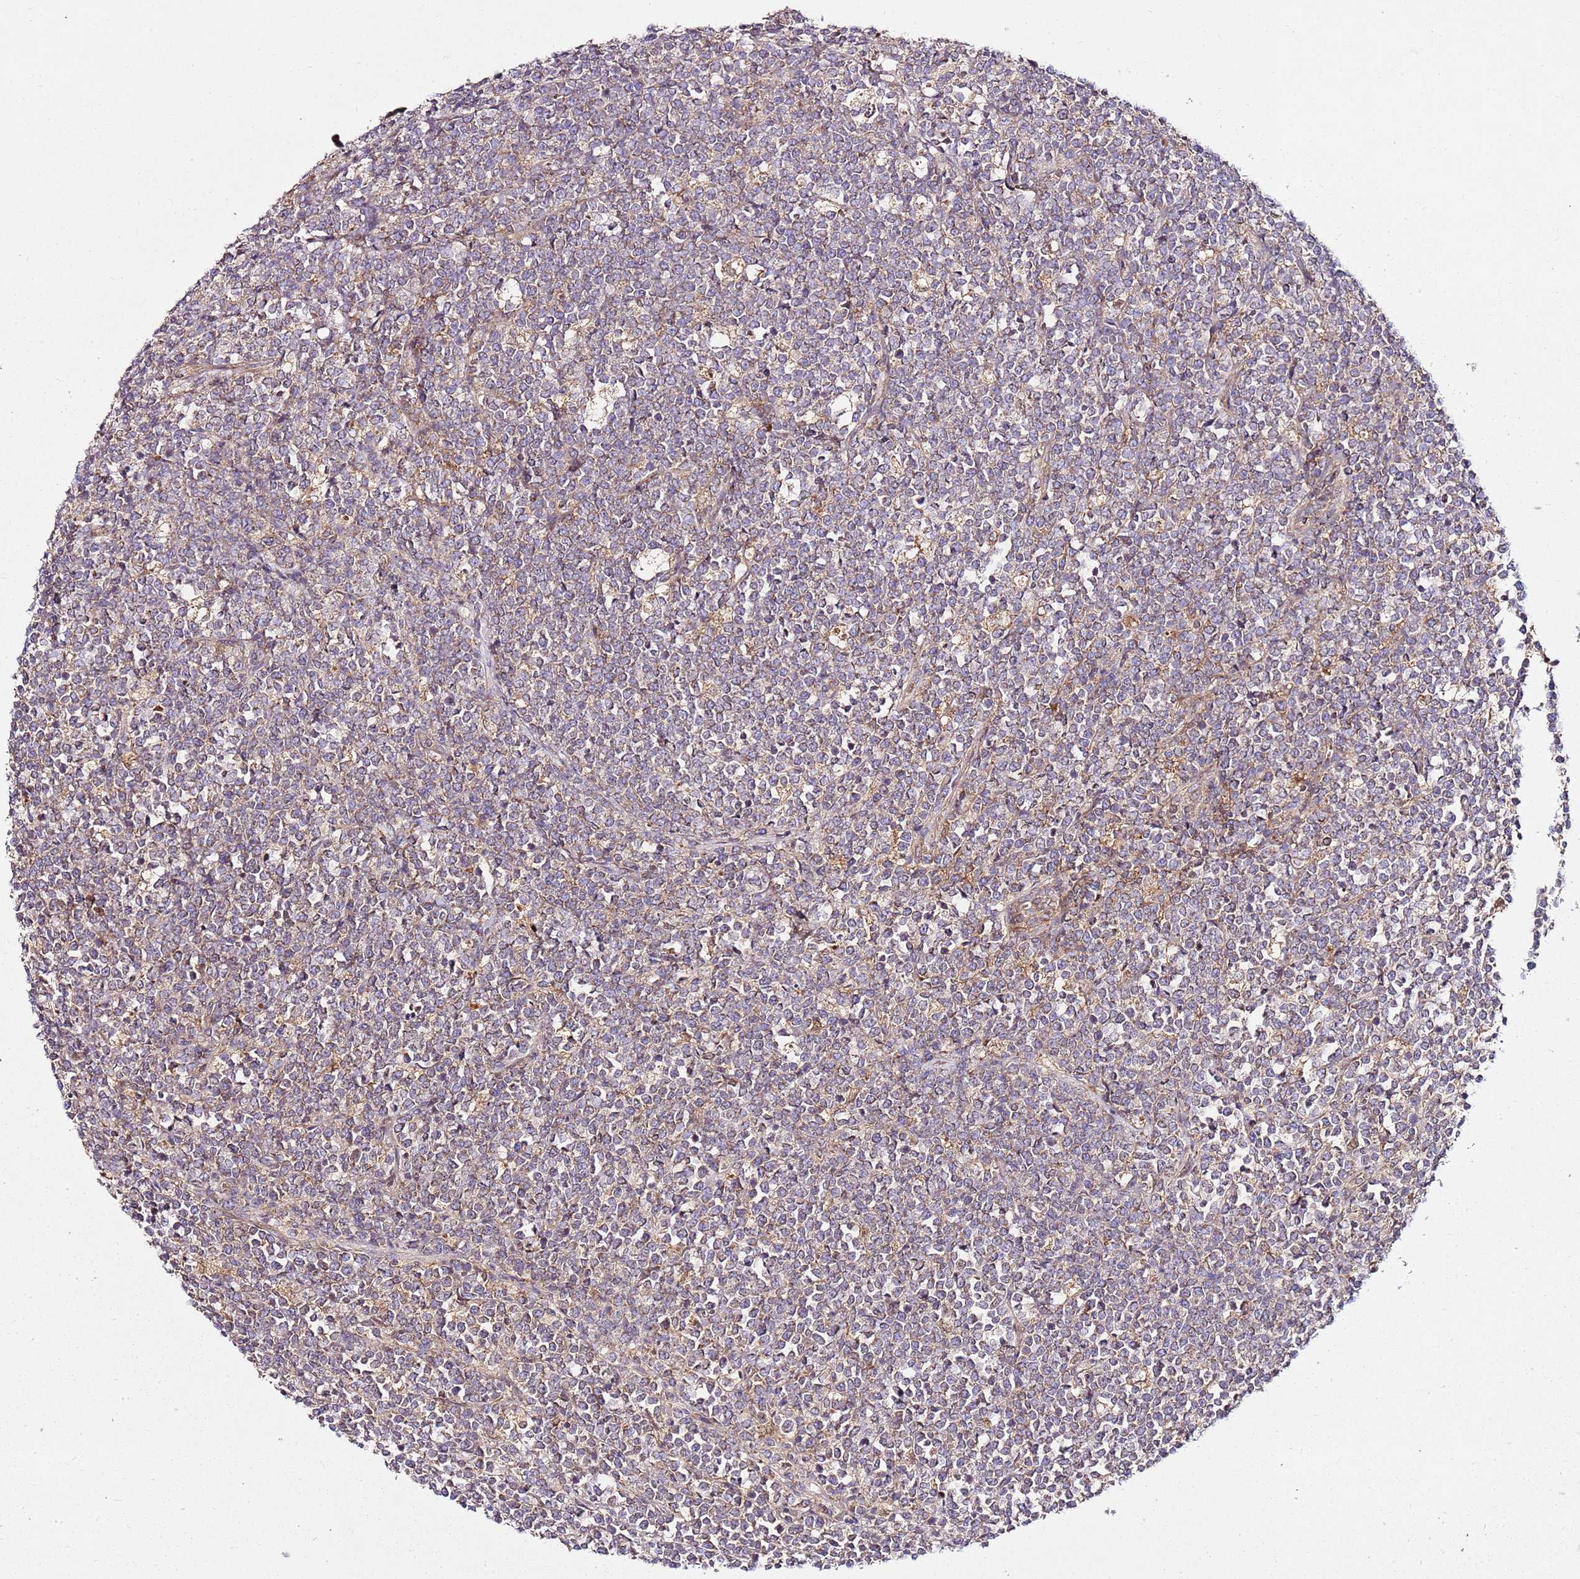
{"staining": {"intensity": "weak", "quantity": "<25%", "location": "cytoplasmic/membranous"}, "tissue": "lymphoma", "cell_type": "Tumor cells", "image_type": "cancer", "snomed": [{"axis": "morphology", "description": "Malignant lymphoma, non-Hodgkin's type, High grade"}, {"axis": "topography", "description": "Small intestine"}], "caption": "There is no significant positivity in tumor cells of malignant lymphoma, non-Hodgkin's type (high-grade).", "gene": "KRTAP21-3", "patient": {"sex": "male", "age": 8}}